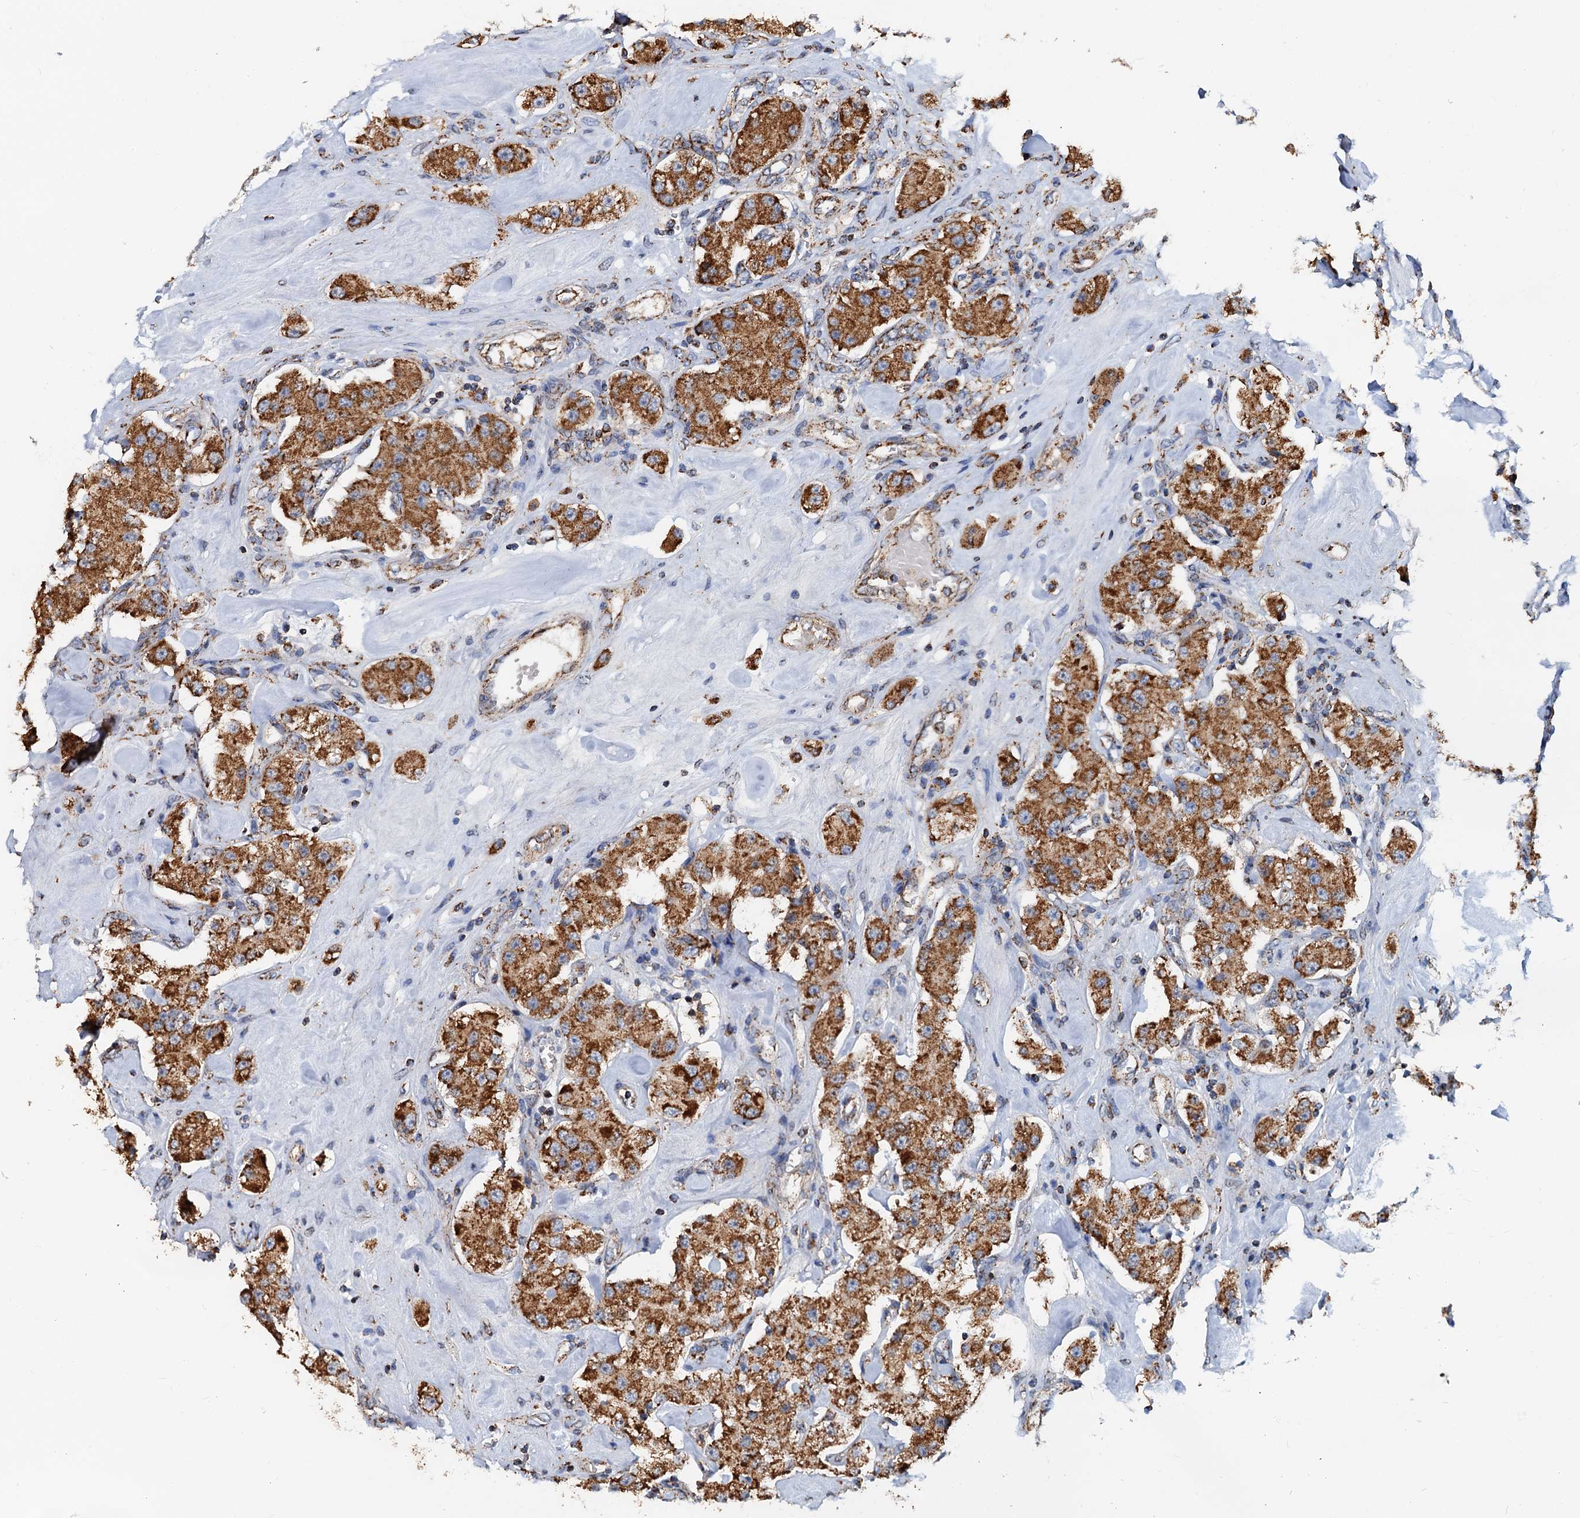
{"staining": {"intensity": "strong", "quantity": ">75%", "location": "cytoplasmic/membranous"}, "tissue": "carcinoid", "cell_type": "Tumor cells", "image_type": "cancer", "snomed": [{"axis": "morphology", "description": "Carcinoid, malignant, NOS"}, {"axis": "topography", "description": "Pancreas"}], "caption": "A photomicrograph of human carcinoid stained for a protein exhibits strong cytoplasmic/membranous brown staining in tumor cells.", "gene": "AAGAB", "patient": {"sex": "male", "age": 41}}